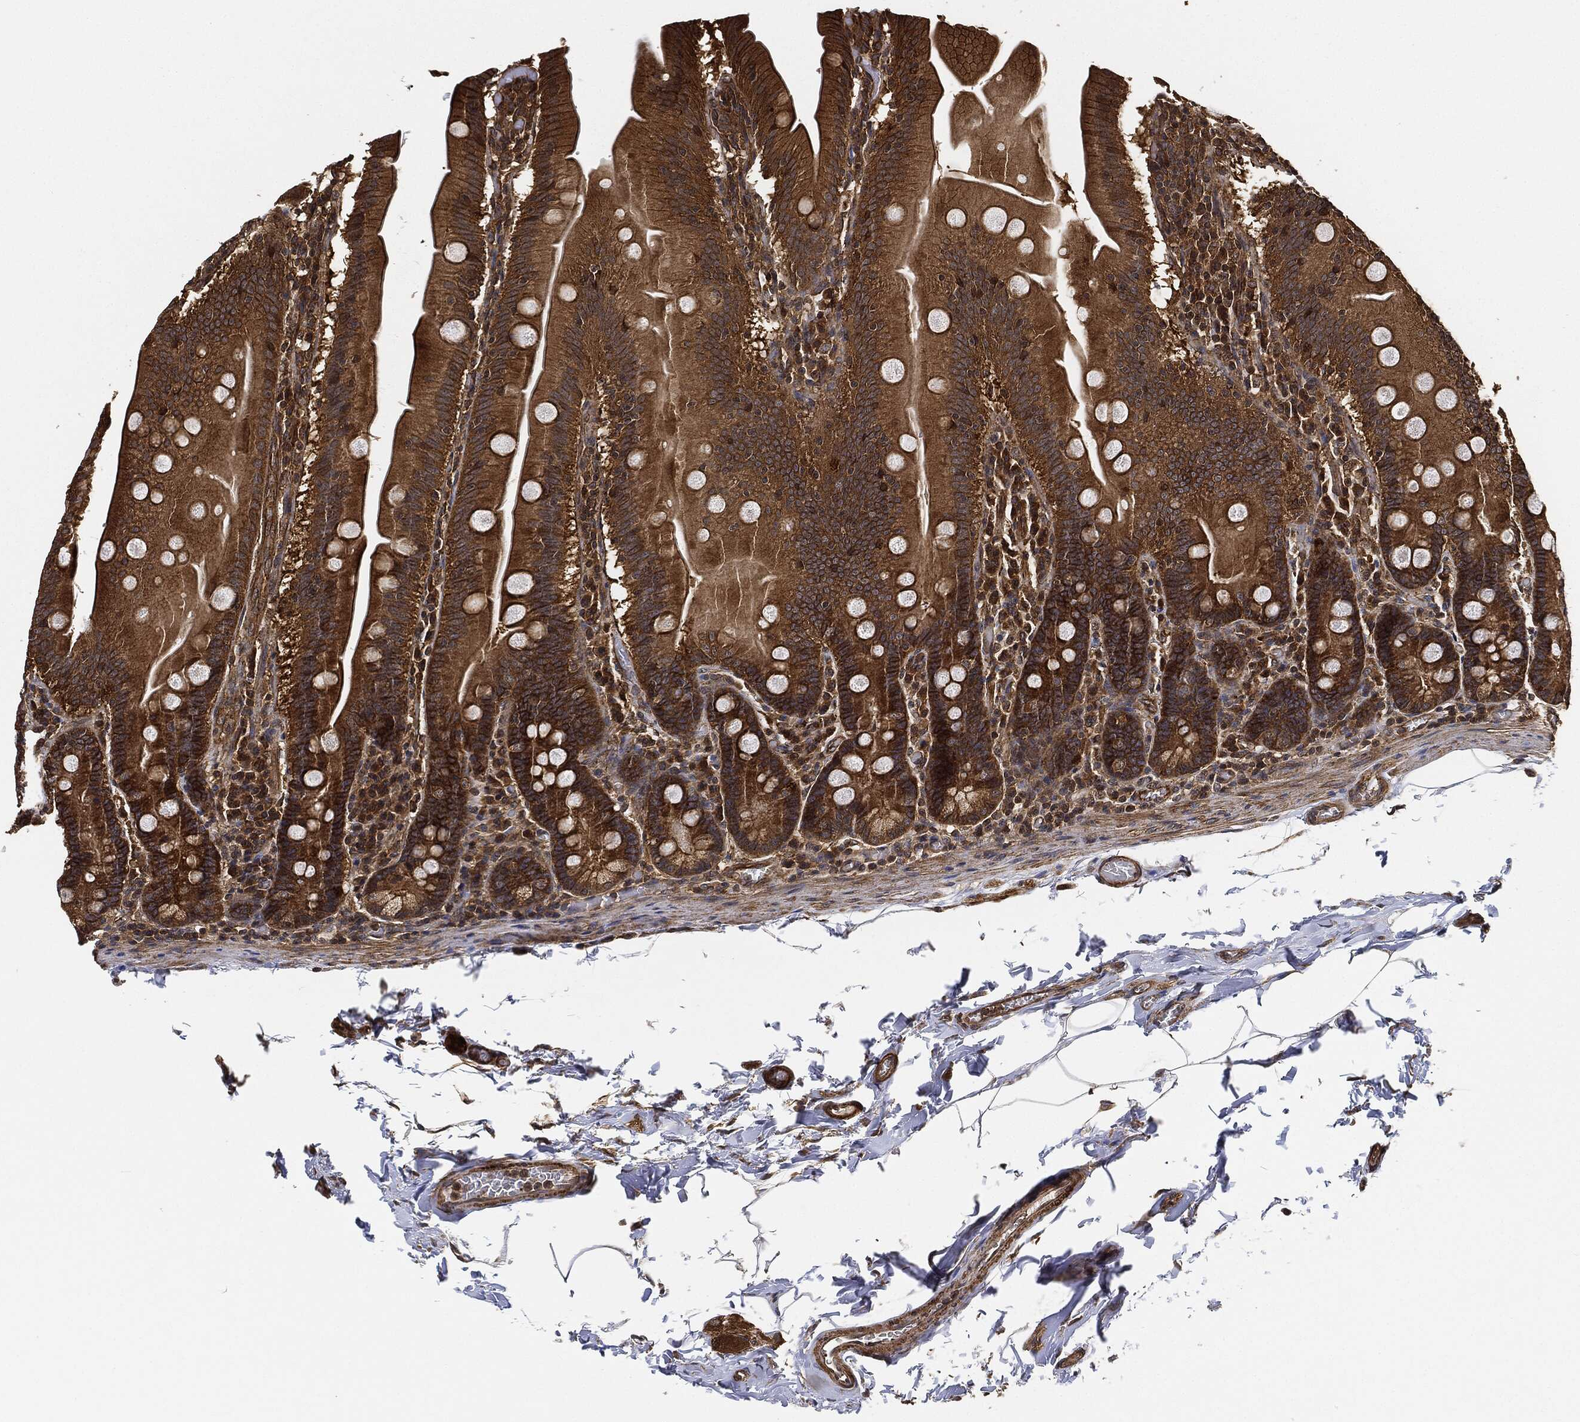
{"staining": {"intensity": "strong", "quantity": ">75%", "location": "cytoplasmic/membranous"}, "tissue": "small intestine", "cell_type": "Glandular cells", "image_type": "normal", "snomed": [{"axis": "morphology", "description": "Normal tissue, NOS"}, {"axis": "topography", "description": "Small intestine"}], "caption": "The photomicrograph reveals a brown stain indicating the presence of a protein in the cytoplasmic/membranous of glandular cells in small intestine.", "gene": "CEP290", "patient": {"sex": "male", "age": 37}}